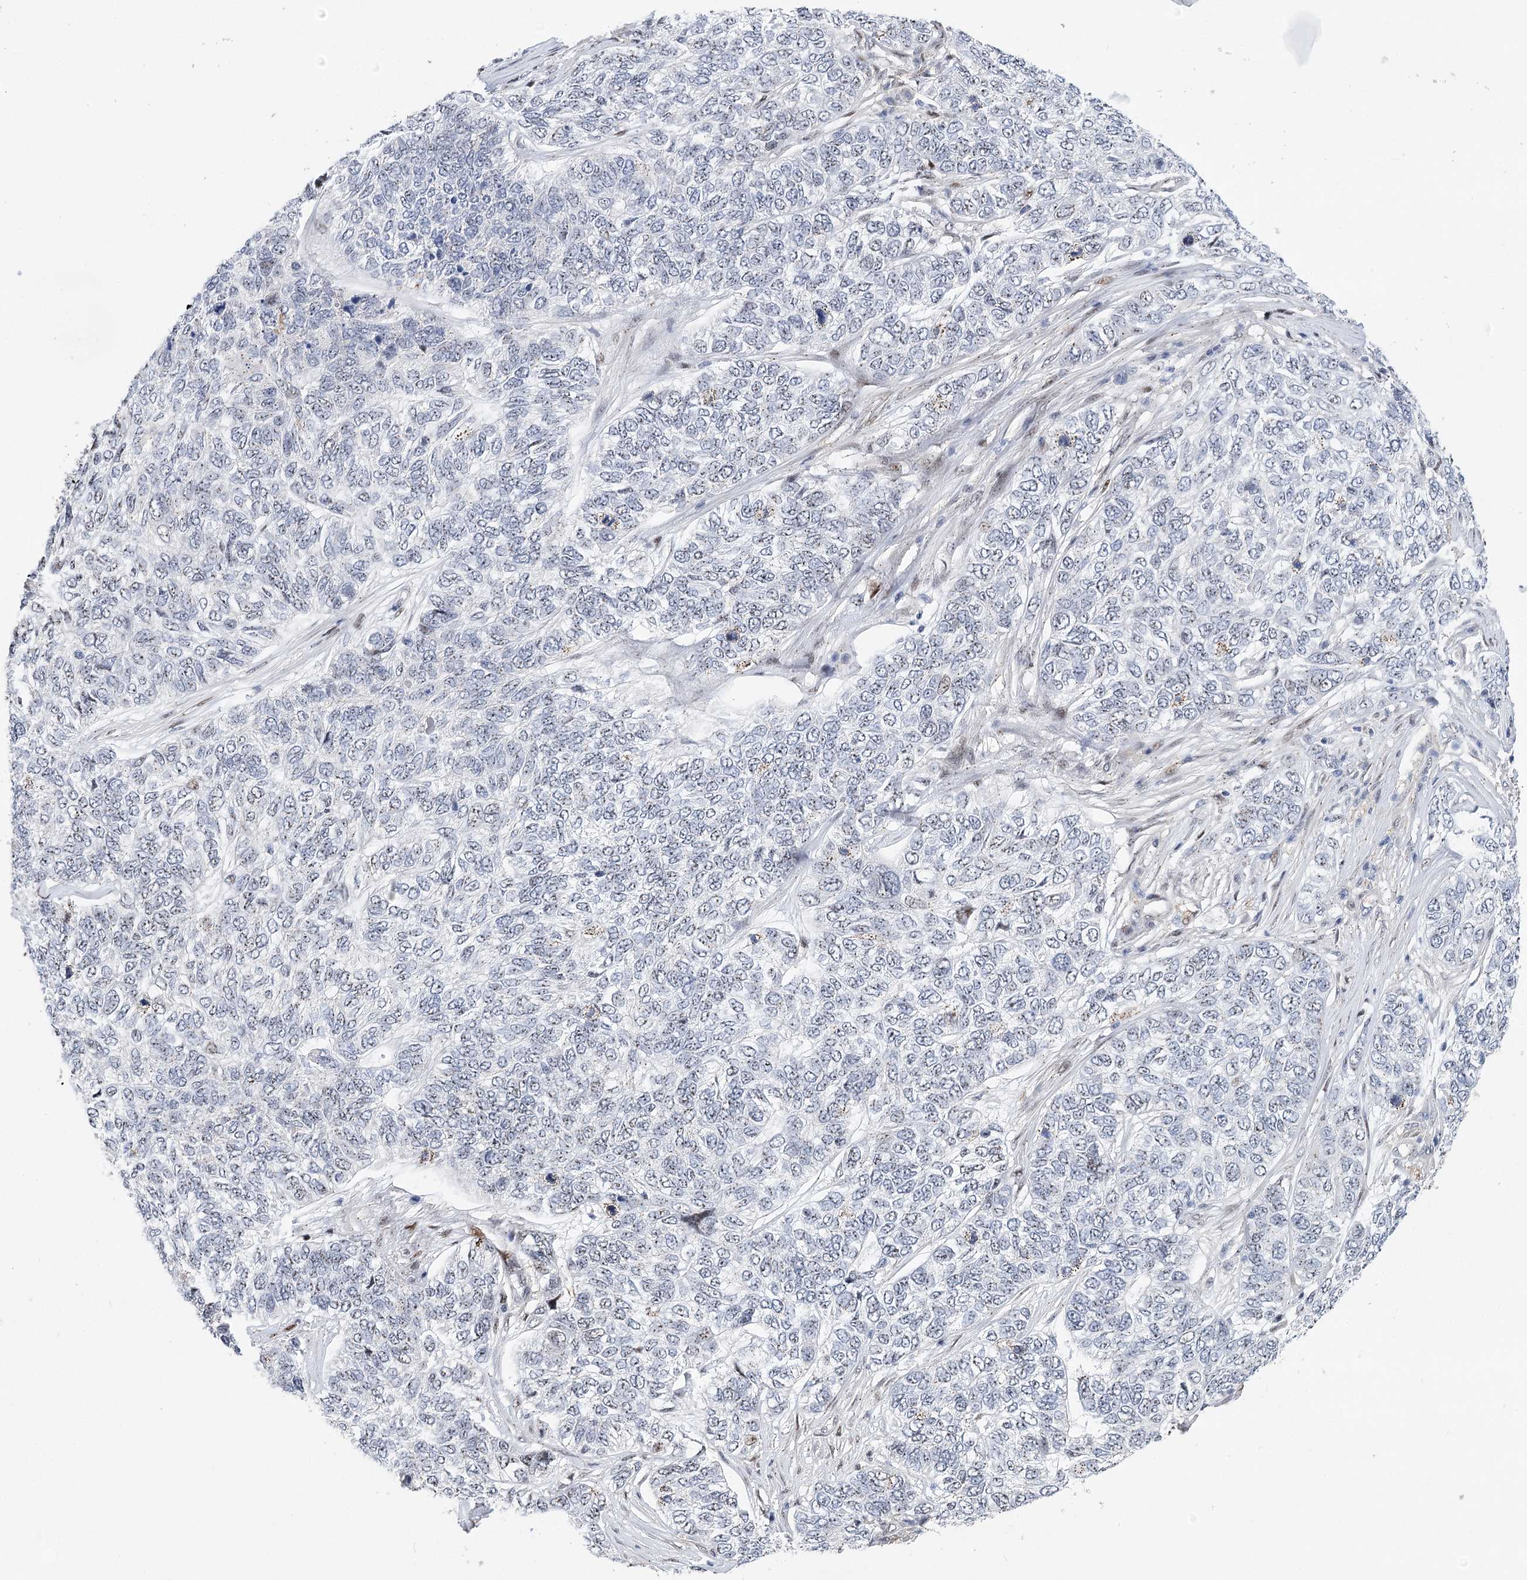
{"staining": {"intensity": "weak", "quantity": "25%-75%", "location": "nuclear"}, "tissue": "skin cancer", "cell_type": "Tumor cells", "image_type": "cancer", "snomed": [{"axis": "morphology", "description": "Basal cell carcinoma"}, {"axis": "topography", "description": "Skin"}], "caption": "Skin cancer was stained to show a protein in brown. There is low levels of weak nuclear staining in approximately 25%-75% of tumor cells.", "gene": "CAMTA1", "patient": {"sex": "female", "age": 65}}